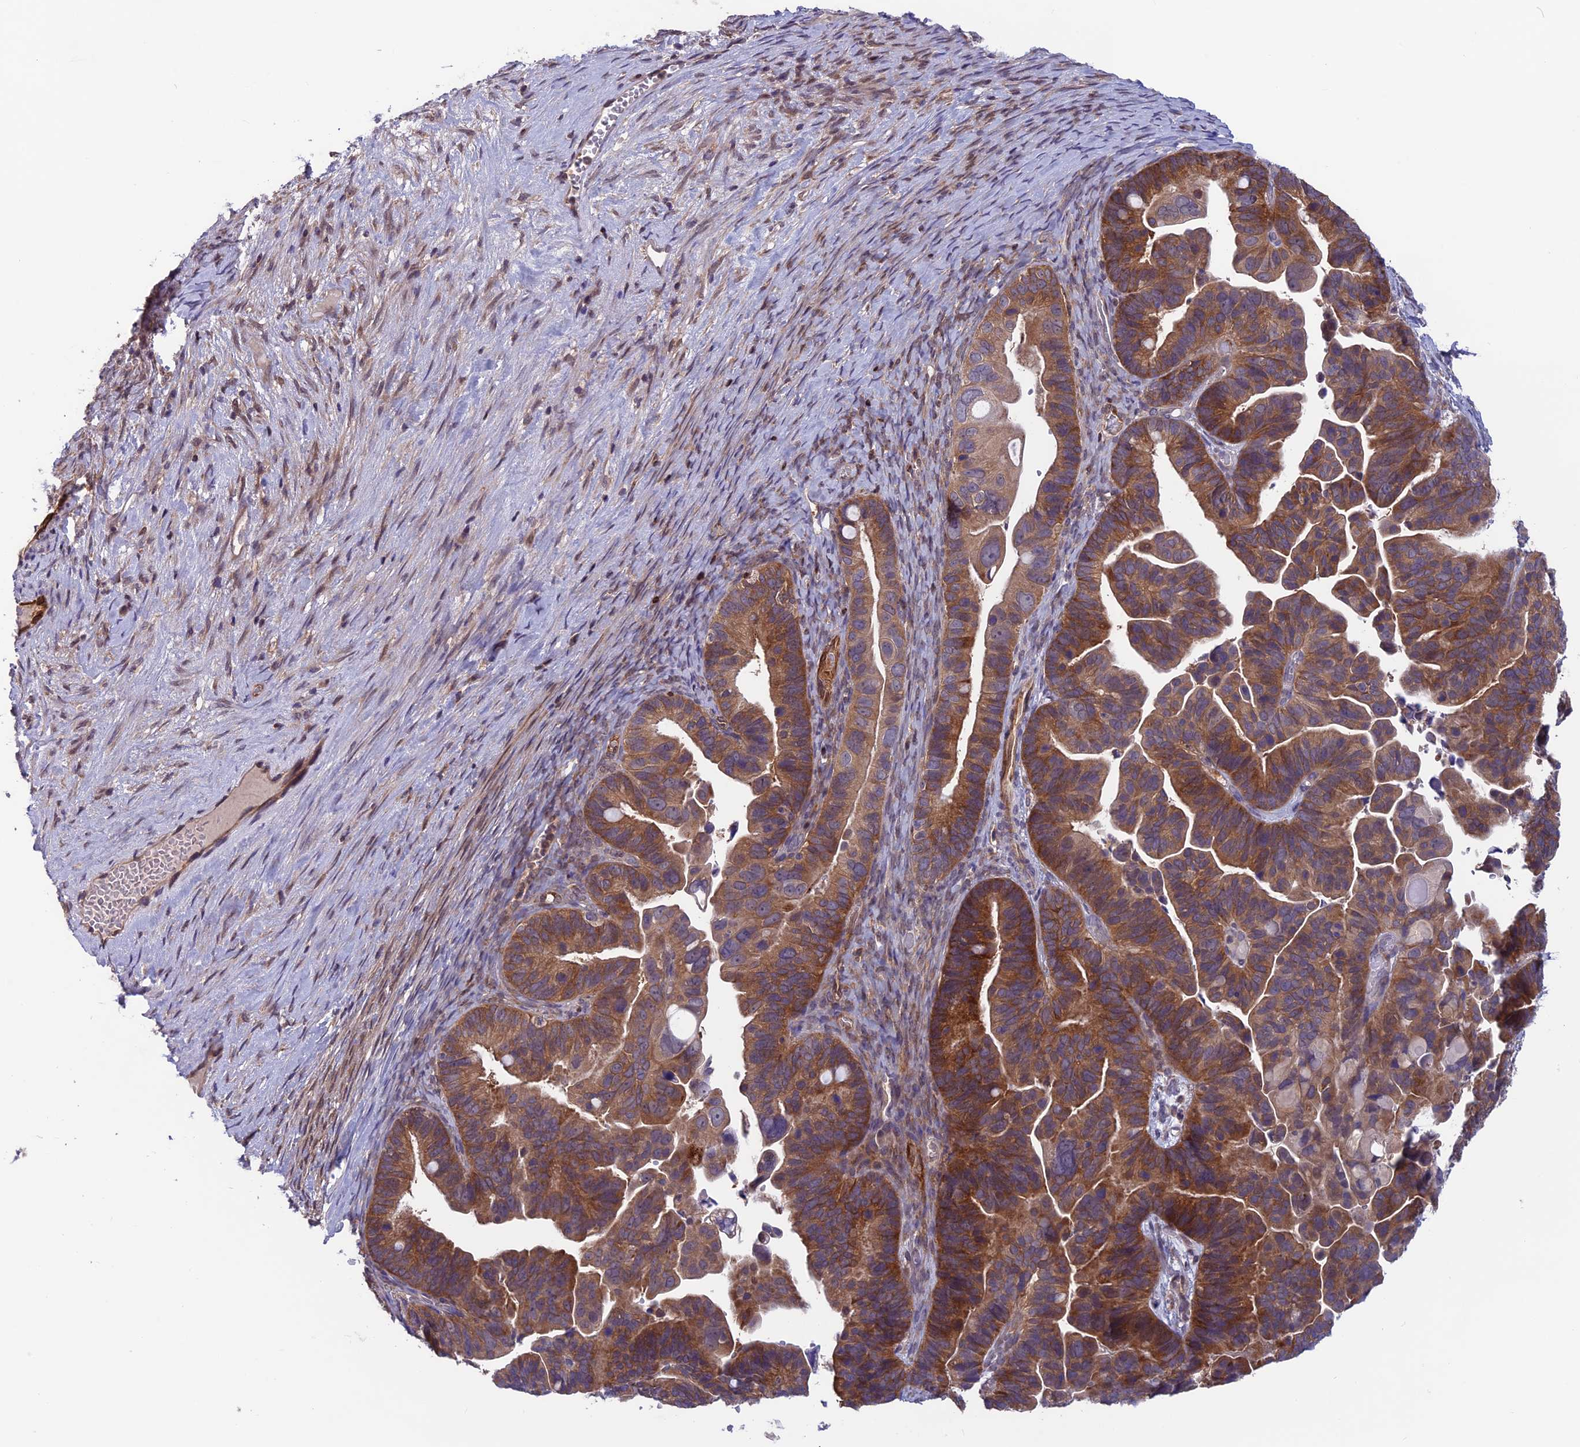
{"staining": {"intensity": "strong", "quantity": ">75%", "location": "cytoplasmic/membranous"}, "tissue": "ovarian cancer", "cell_type": "Tumor cells", "image_type": "cancer", "snomed": [{"axis": "morphology", "description": "Cystadenocarcinoma, serous, NOS"}, {"axis": "topography", "description": "Ovary"}], "caption": "Human ovarian cancer stained for a protein (brown) displays strong cytoplasmic/membranous positive positivity in about >75% of tumor cells.", "gene": "MAST2", "patient": {"sex": "female", "age": 56}}